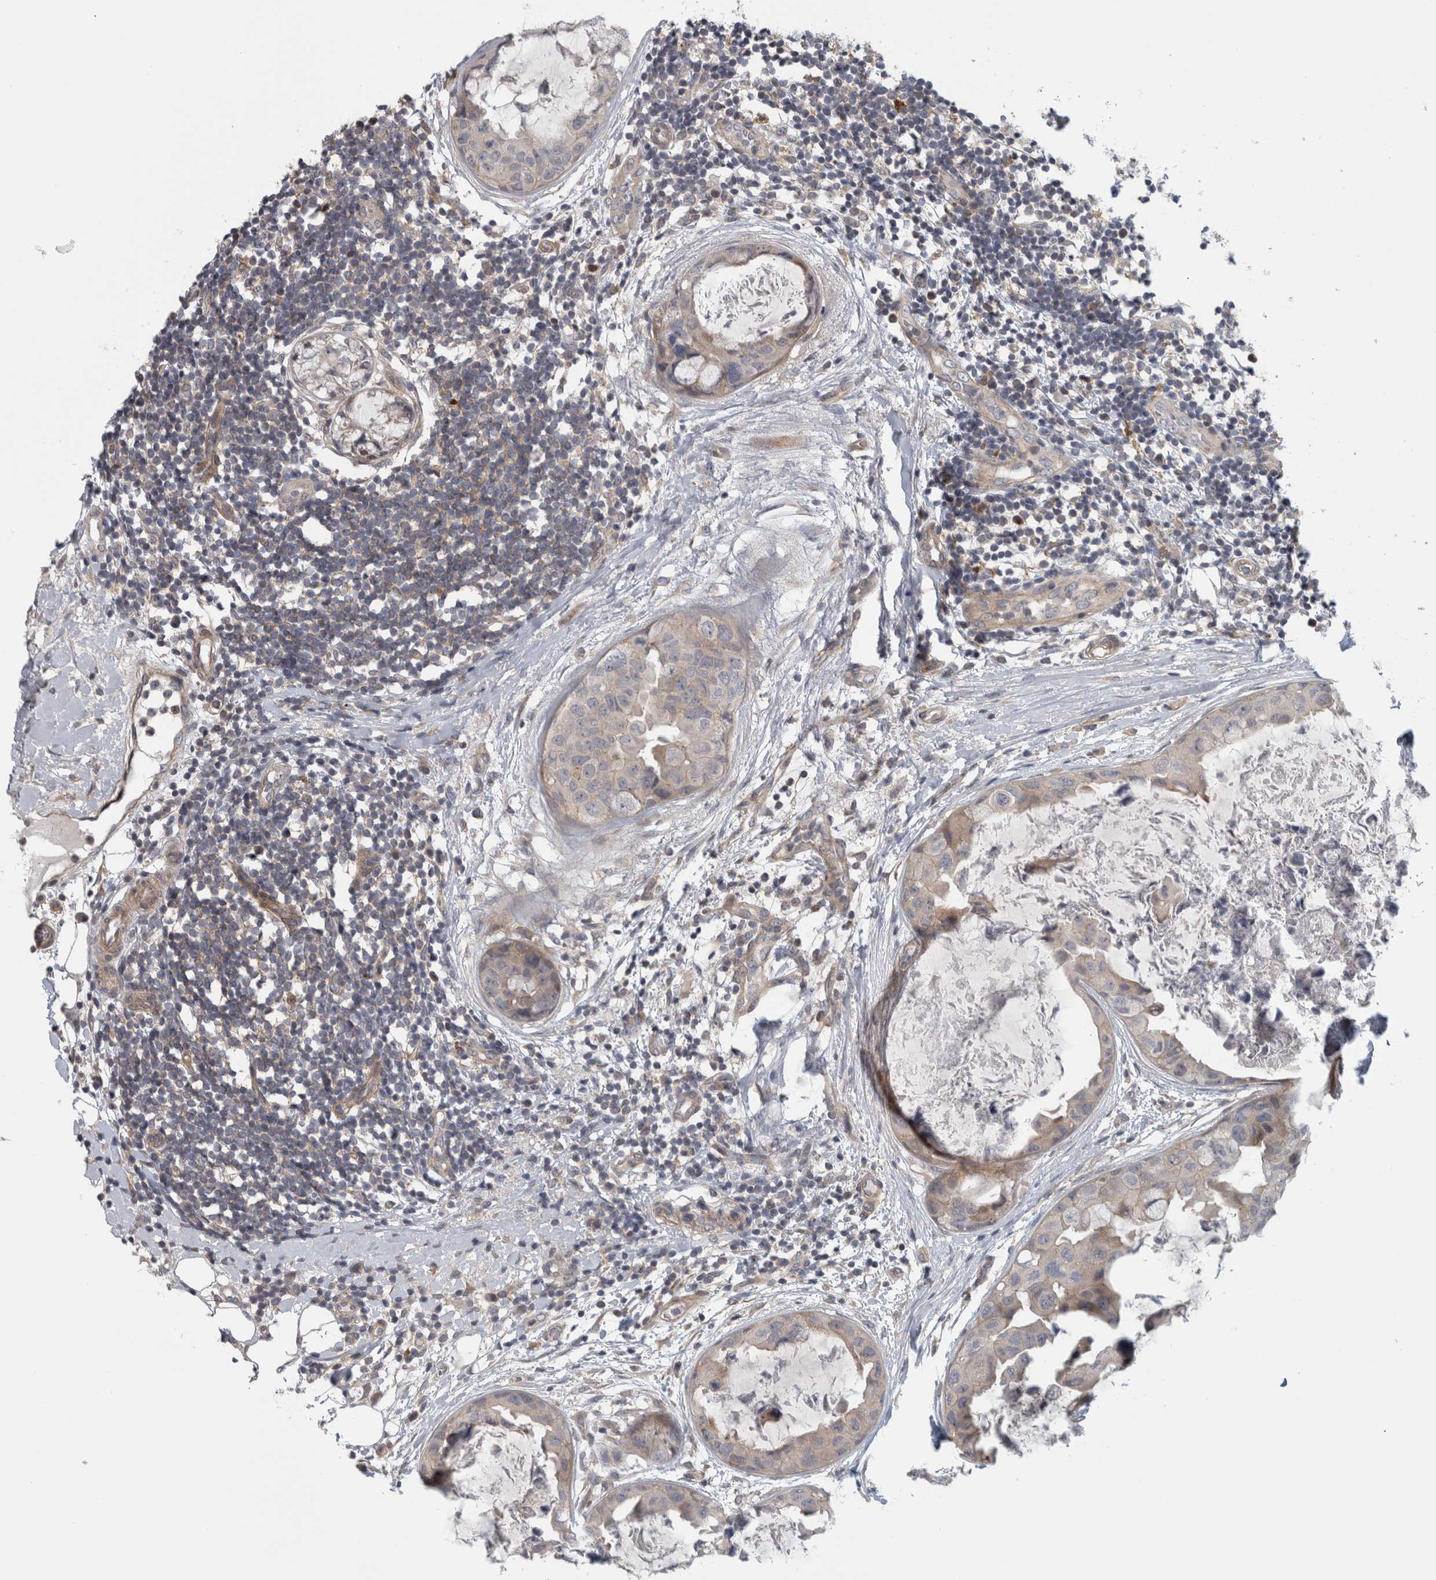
{"staining": {"intensity": "weak", "quantity": "<25%", "location": "cytoplasmic/membranous"}, "tissue": "breast cancer", "cell_type": "Tumor cells", "image_type": "cancer", "snomed": [{"axis": "morphology", "description": "Duct carcinoma"}, {"axis": "topography", "description": "Breast"}], "caption": "Protein analysis of breast cancer shows no significant staining in tumor cells.", "gene": "ZNF804B", "patient": {"sex": "female", "age": 40}}